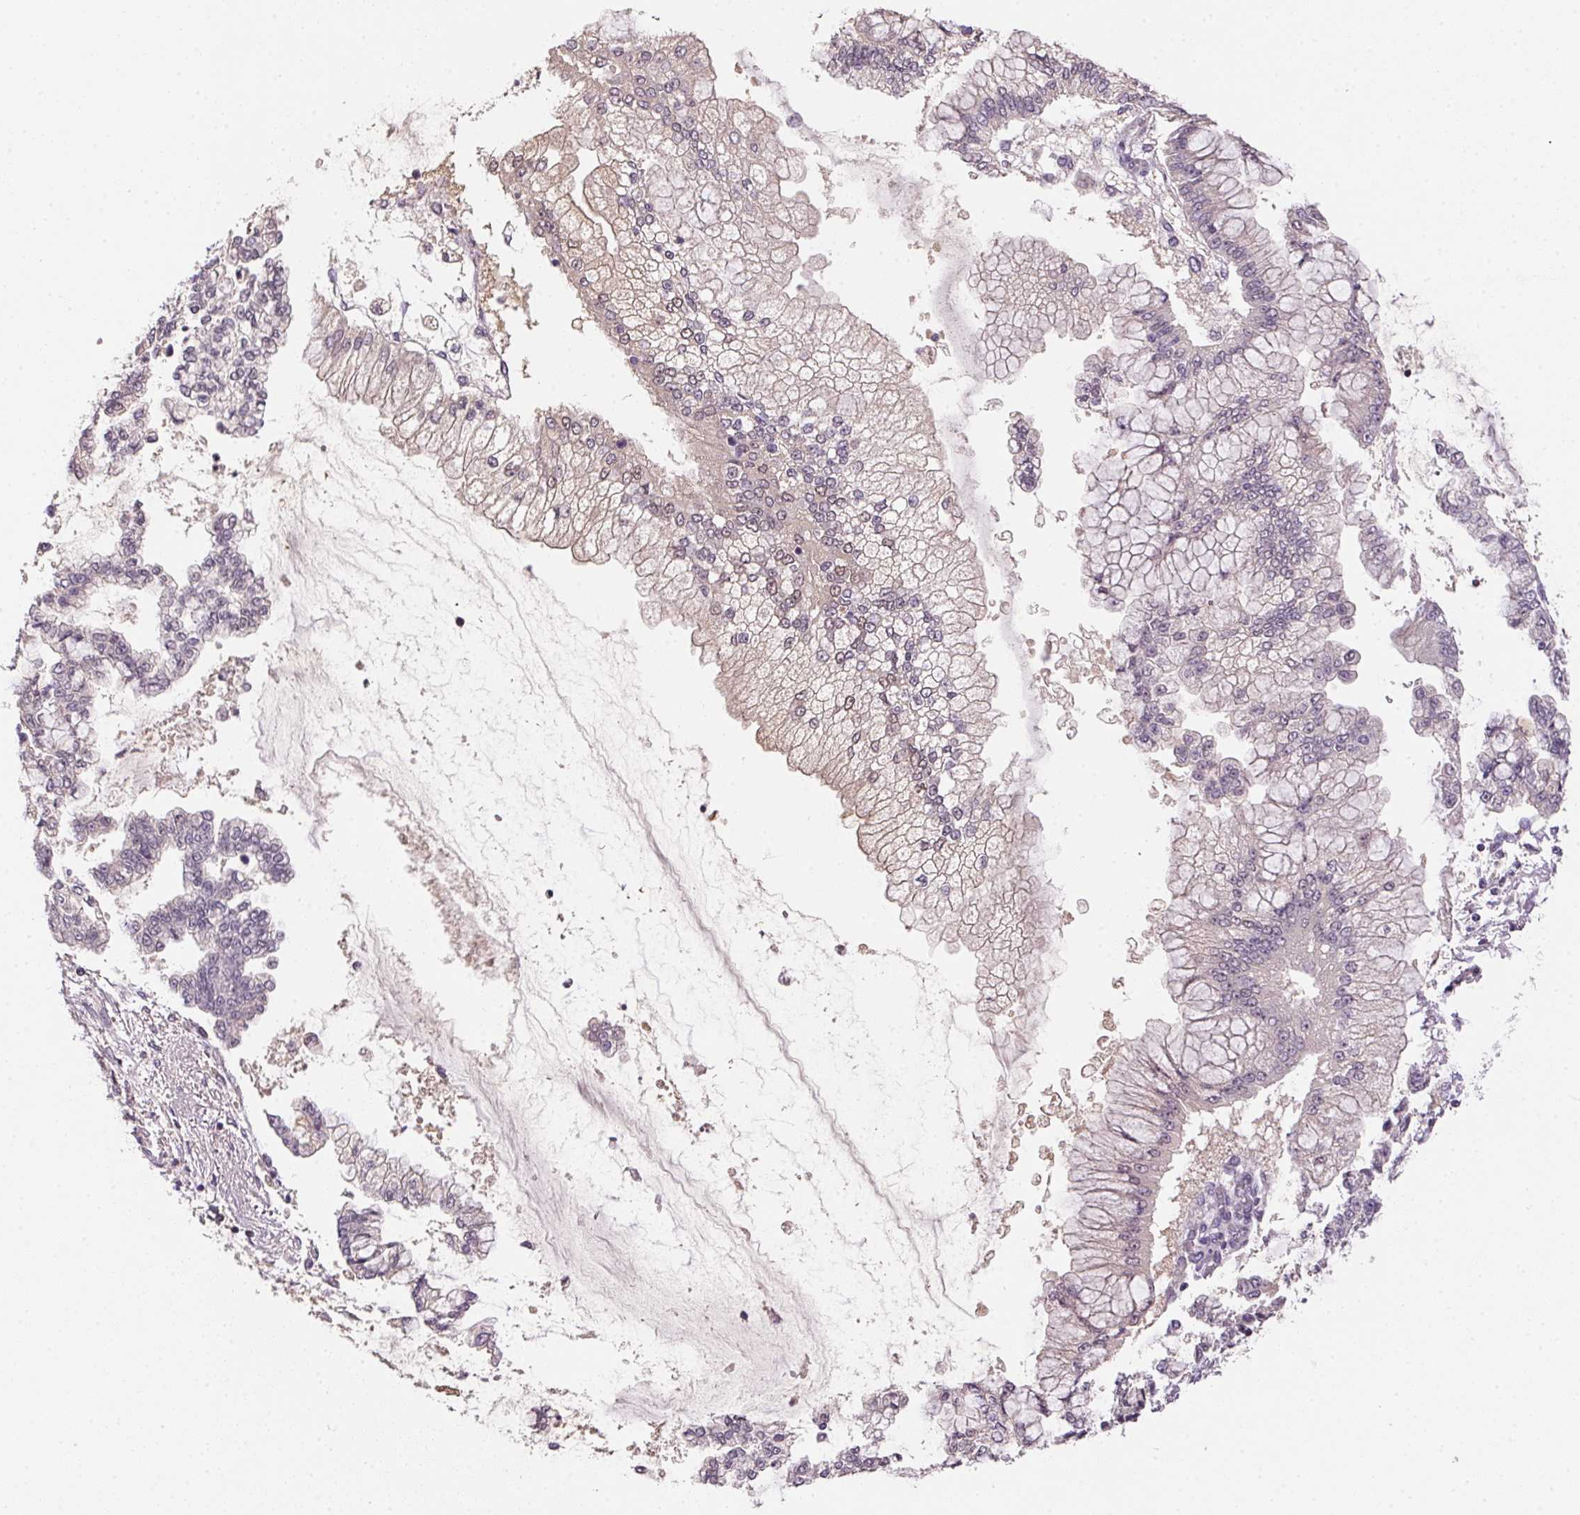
{"staining": {"intensity": "weak", "quantity": "<25%", "location": "cytoplasmic/membranous"}, "tissue": "stomach cancer", "cell_type": "Tumor cells", "image_type": "cancer", "snomed": [{"axis": "morphology", "description": "Adenocarcinoma, NOS"}, {"axis": "topography", "description": "Stomach, upper"}], "caption": "Immunohistochemistry photomicrograph of stomach adenocarcinoma stained for a protein (brown), which demonstrates no expression in tumor cells.", "gene": "ALDH8A1", "patient": {"sex": "female", "age": 74}}